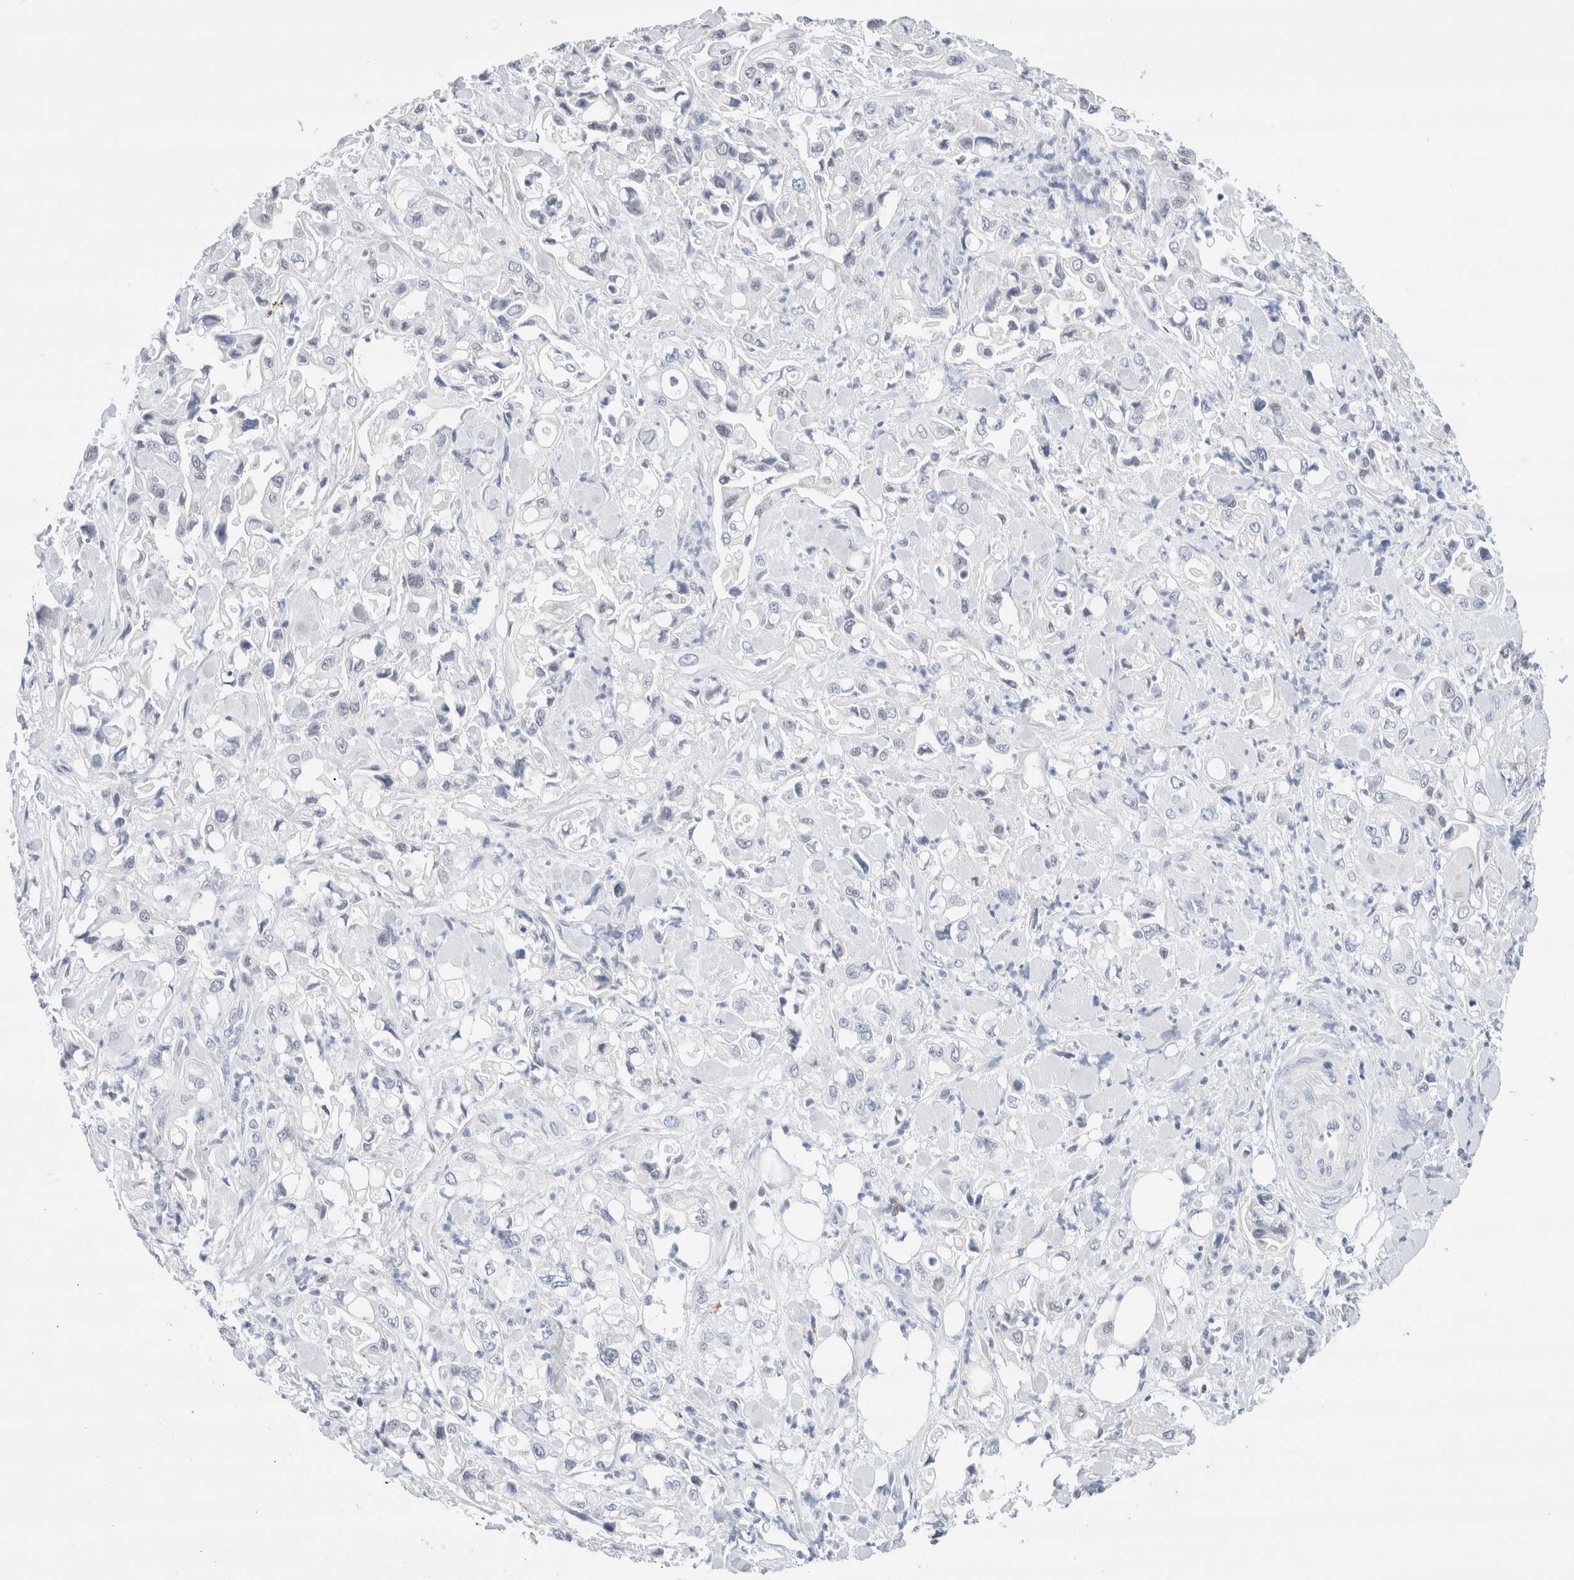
{"staining": {"intensity": "negative", "quantity": "none", "location": "none"}, "tissue": "pancreatic cancer", "cell_type": "Tumor cells", "image_type": "cancer", "snomed": [{"axis": "morphology", "description": "Adenocarcinoma, NOS"}, {"axis": "topography", "description": "Pancreas"}], "caption": "Immunohistochemical staining of pancreatic adenocarcinoma shows no significant expression in tumor cells.", "gene": "SLC22A12", "patient": {"sex": "male", "age": 70}}